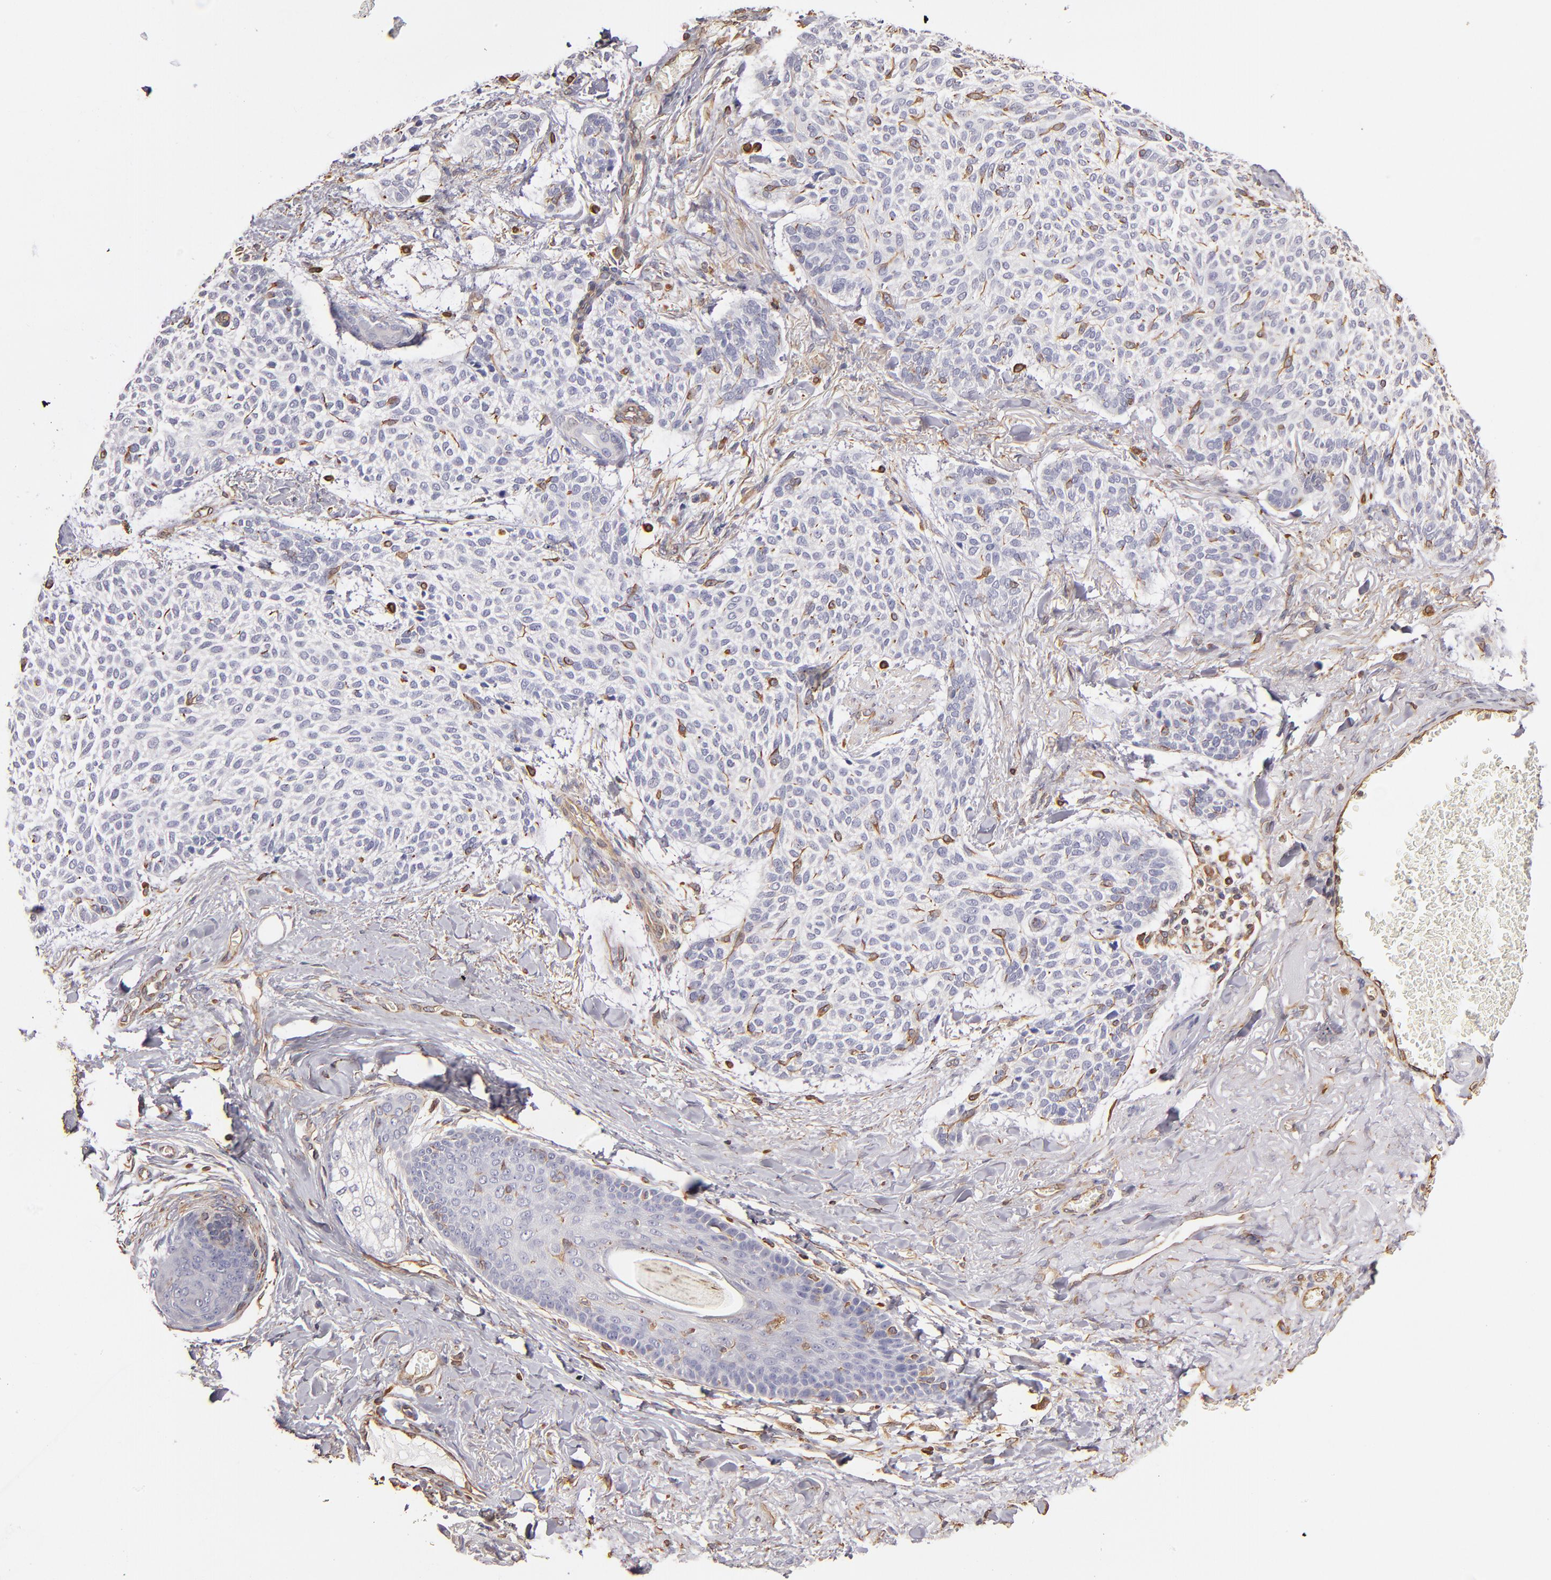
{"staining": {"intensity": "negative", "quantity": "none", "location": "none"}, "tissue": "skin cancer", "cell_type": "Tumor cells", "image_type": "cancer", "snomed": [{"axis": "morphology", "description": "Normal tissue, NOS"}, {"axis": "morphology", "description": "Basal cell carcinoma"}, {"axis": "topography", "description": "Skin"}], "caption": "Micrograph shows no protein expression in tumor cells of skin basal cell carcinoma tissue.", "gene": "ABCC1", "patient": {"sex": "female", "age": 70}}